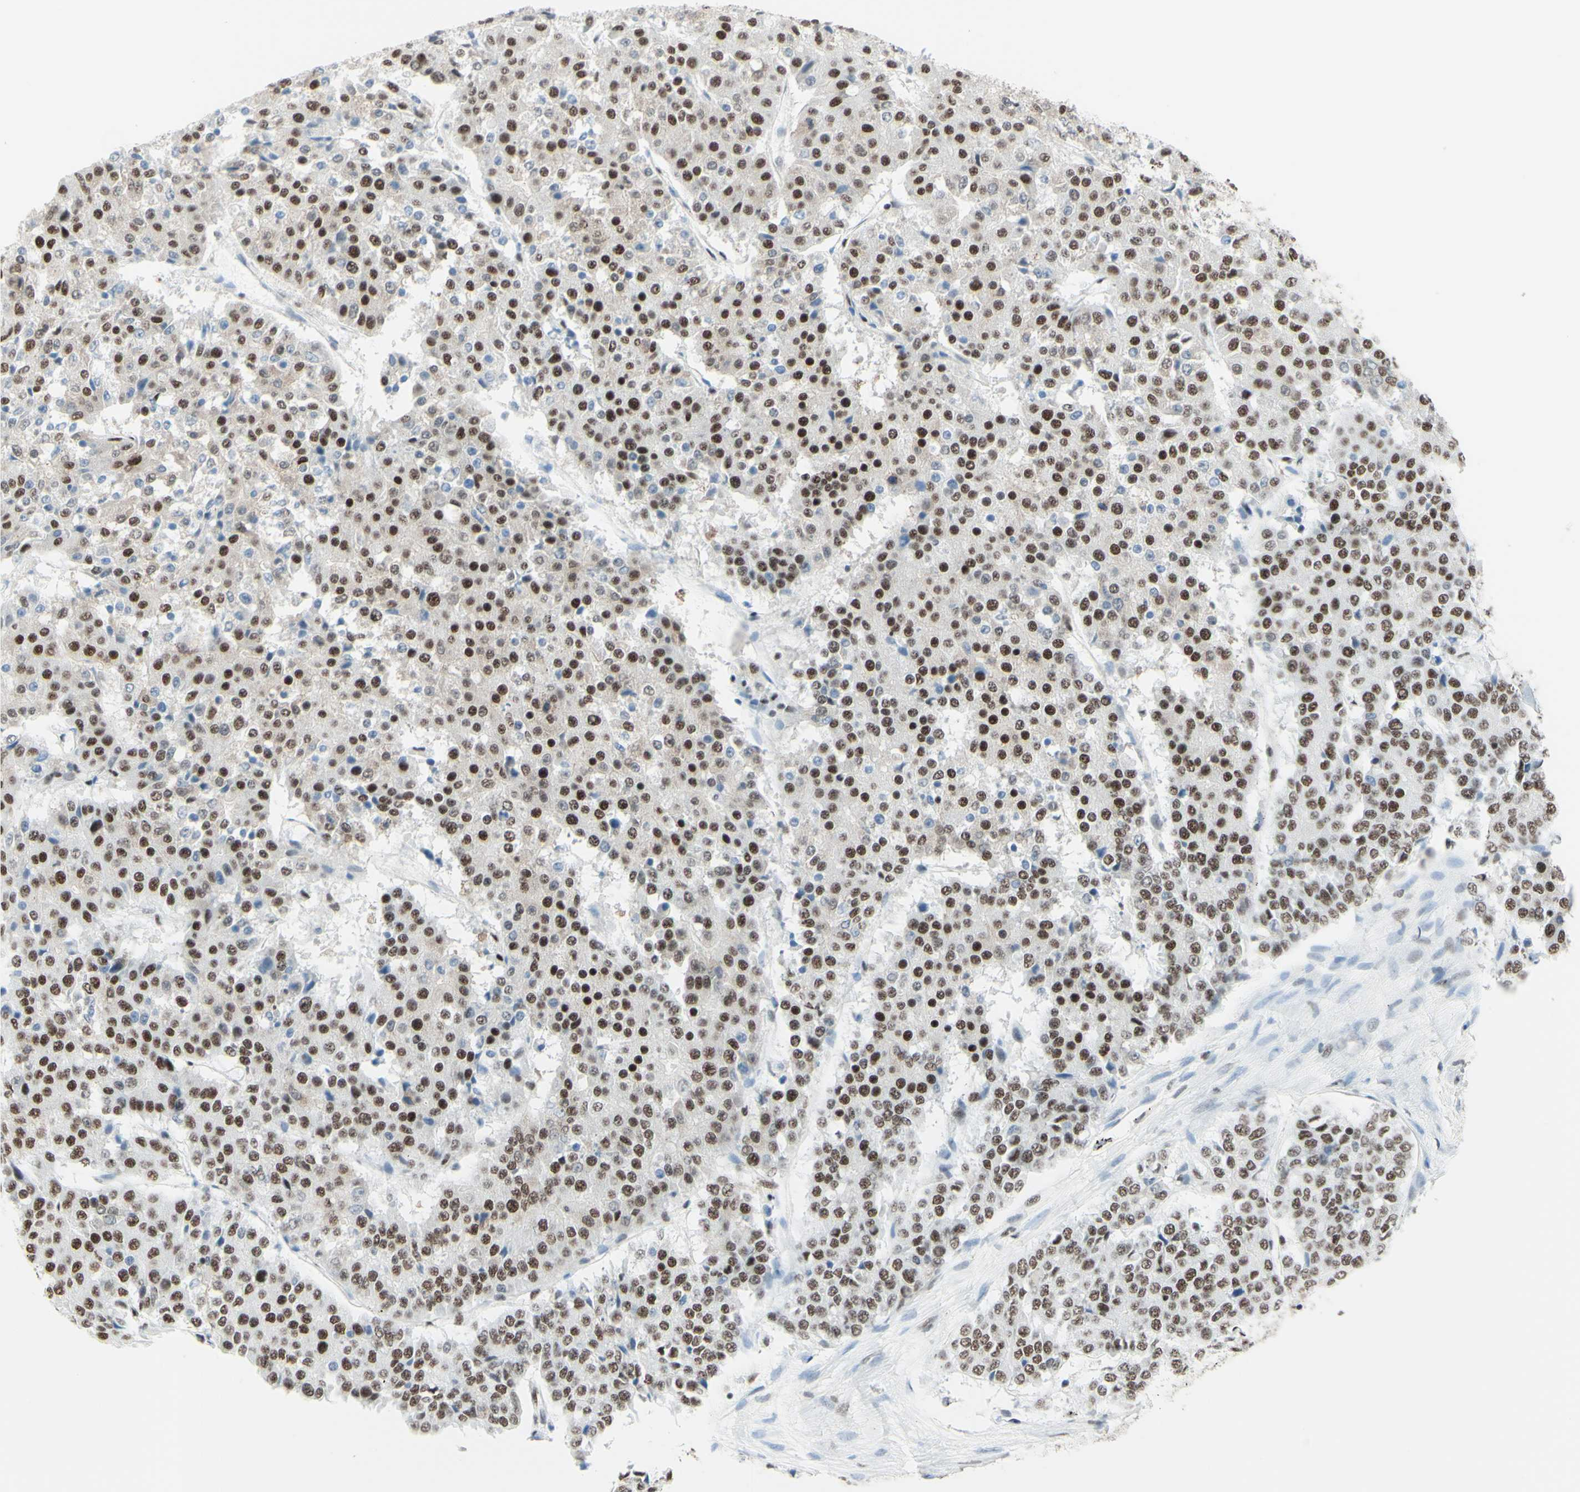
{"staining": {"intensity": "moderate", "quantity": "25%-75%", "location": "nuclear"}, "tissue": "pancreatic cancer", "cell_type": "Tumor cells", "image_type": "cancer", "snomed": [{"axis": "morphology", "description": "Adenocarcinoma, NOS"}, {"axis": "topography", "description": "Pancreas"}], "caption": "DAB (3,3'-diaminobenzidine) immunohistochemical staining of pancreatic cancer demonstrates moderate nuclear protein staining in approximately 25%-75% of tumor cells.", "gene": "WTAP", "patient": {"sex": "male", "age": 50}}